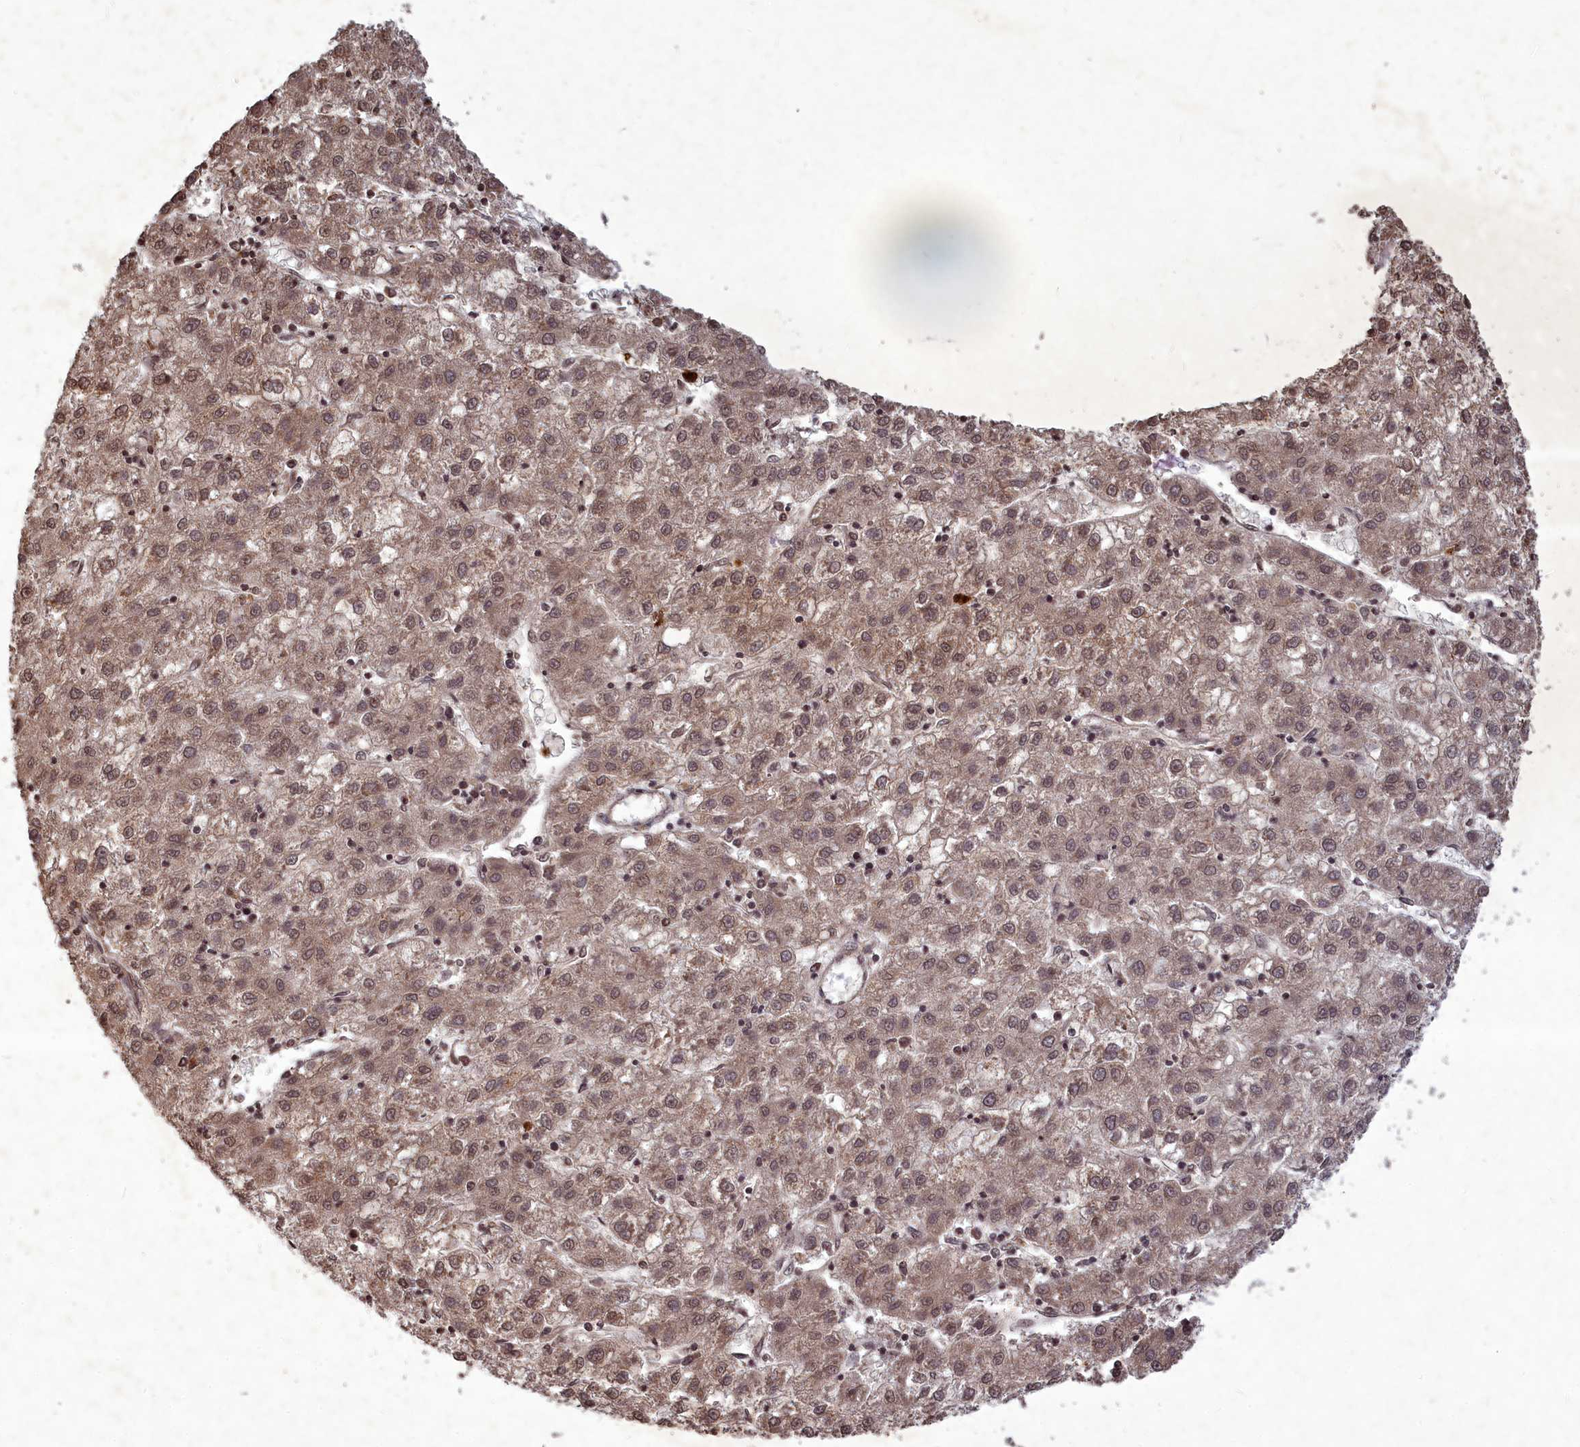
{"staining": {"intensity": "weak", "quantity": ">75%", "location": "cytoplasmic/membranous,nuclear"}, "tissue": "liver cancer", "cell_type": "Tumor cells", "image_type": "cancer", "snomed": [{"axis": "morphology", "description": "Carcinoma, Hepatocellular, NOS"}, {"axis": "topography", "description": "Liver"}], "caption": "Human liver hepatocellular carcinoma stained with a protein marker demonstrates weak staining in tumor cells.", "gene": "SRMS", "patient": {"sex": "male", "age": 72}}